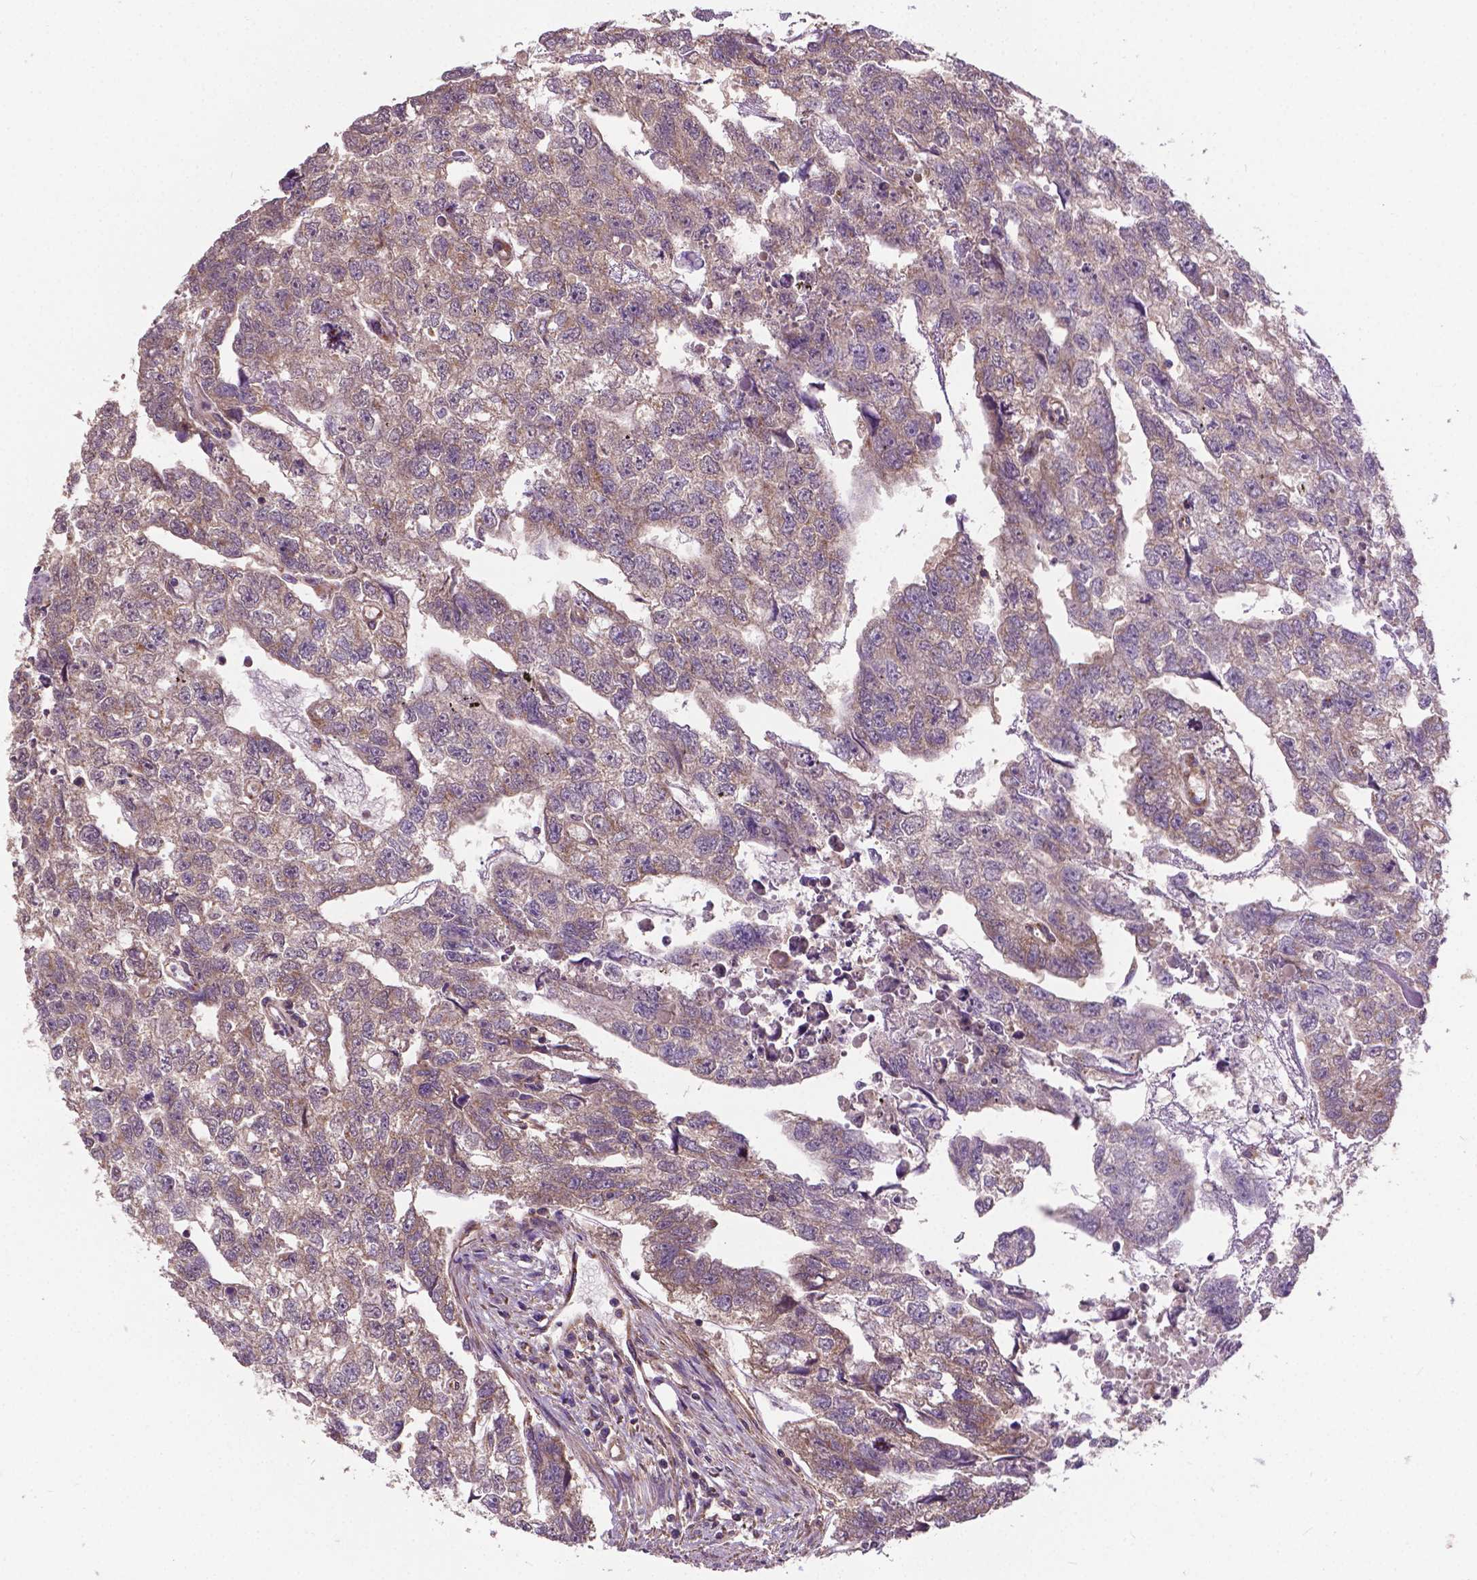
{"staining": {"intensity": "weak", "quantity": "25%-75%", "location": "cytoplasmic/membranous"}, "tissue": "testis cancer", "cell_type": "Tumor cells", "image_type": "cancer", "snomed": [{"axis": "morphology", "description": "Carcinoma, Embryonal, NOS"}, {"axis": "morphology", "description": "Teratoma, malignant, NOS"}, {"axis": "topography", "description": "Testis"}], "caption": "High-magnification brightfield microscopy of testis cancer (embryonal carcinoma) stained with DAB (brown) and counterstained with hematoxylin (blue). tumor cells exhibit weak cytoplasmic/membranous expression is seen in about25%-75% of cells.", "gene": "MZT1", "patient": {"sex": "male", "age": 44}}